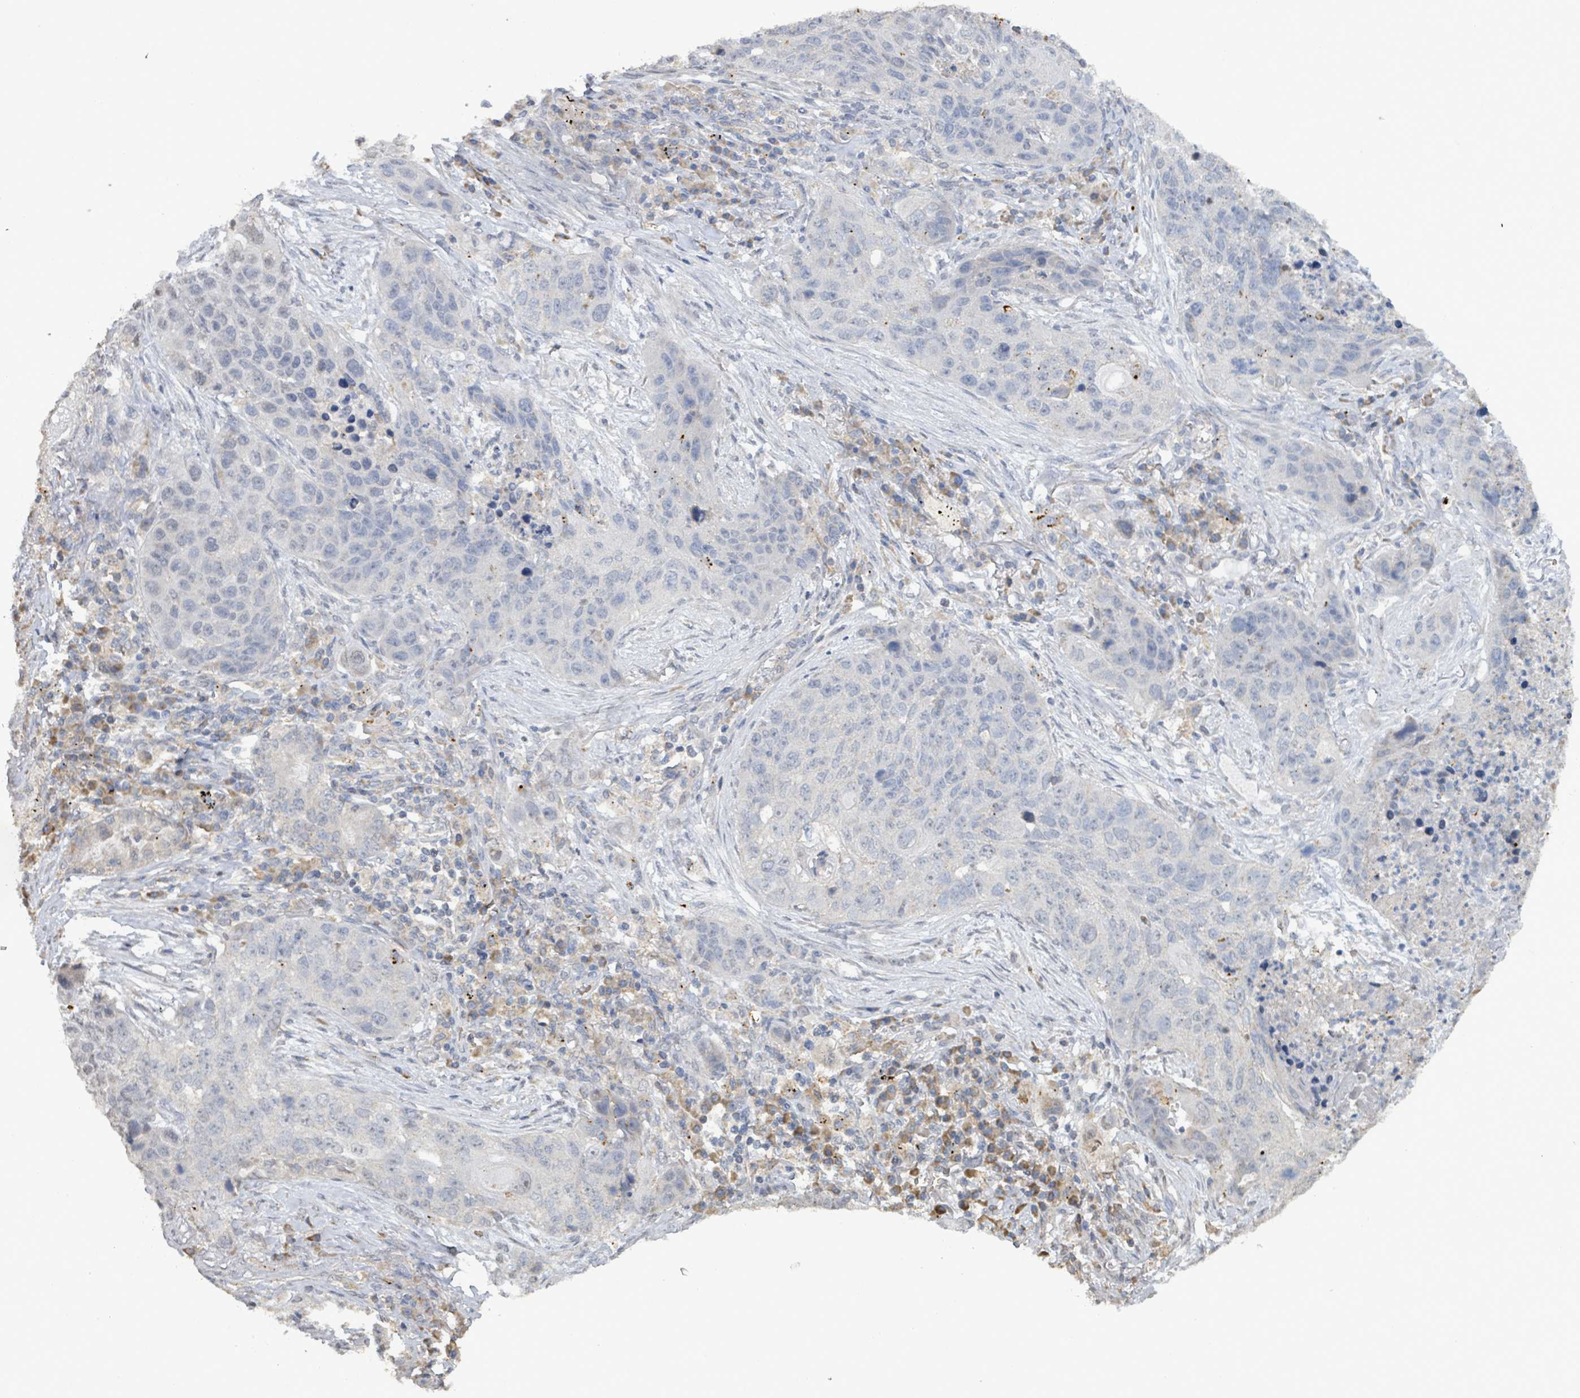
{"staining": {"intensity": "negative", "quantity": "none", "location": "none"}, "tissue": "lung cancer", "cell_type": "Tumor cells", "image_type": "cancer", "snomed": [{"axis": "morphology", "description": "Squamous cell carcinoma, NOS"}, {"axis": "topography", "description": "Lung"}], "caption": "Immunohistochemical staining of human lung cancer shows no significant expression in tumor cells.", "gene": "SEBOX", "patient": {"sex": "female", "age": 63}}